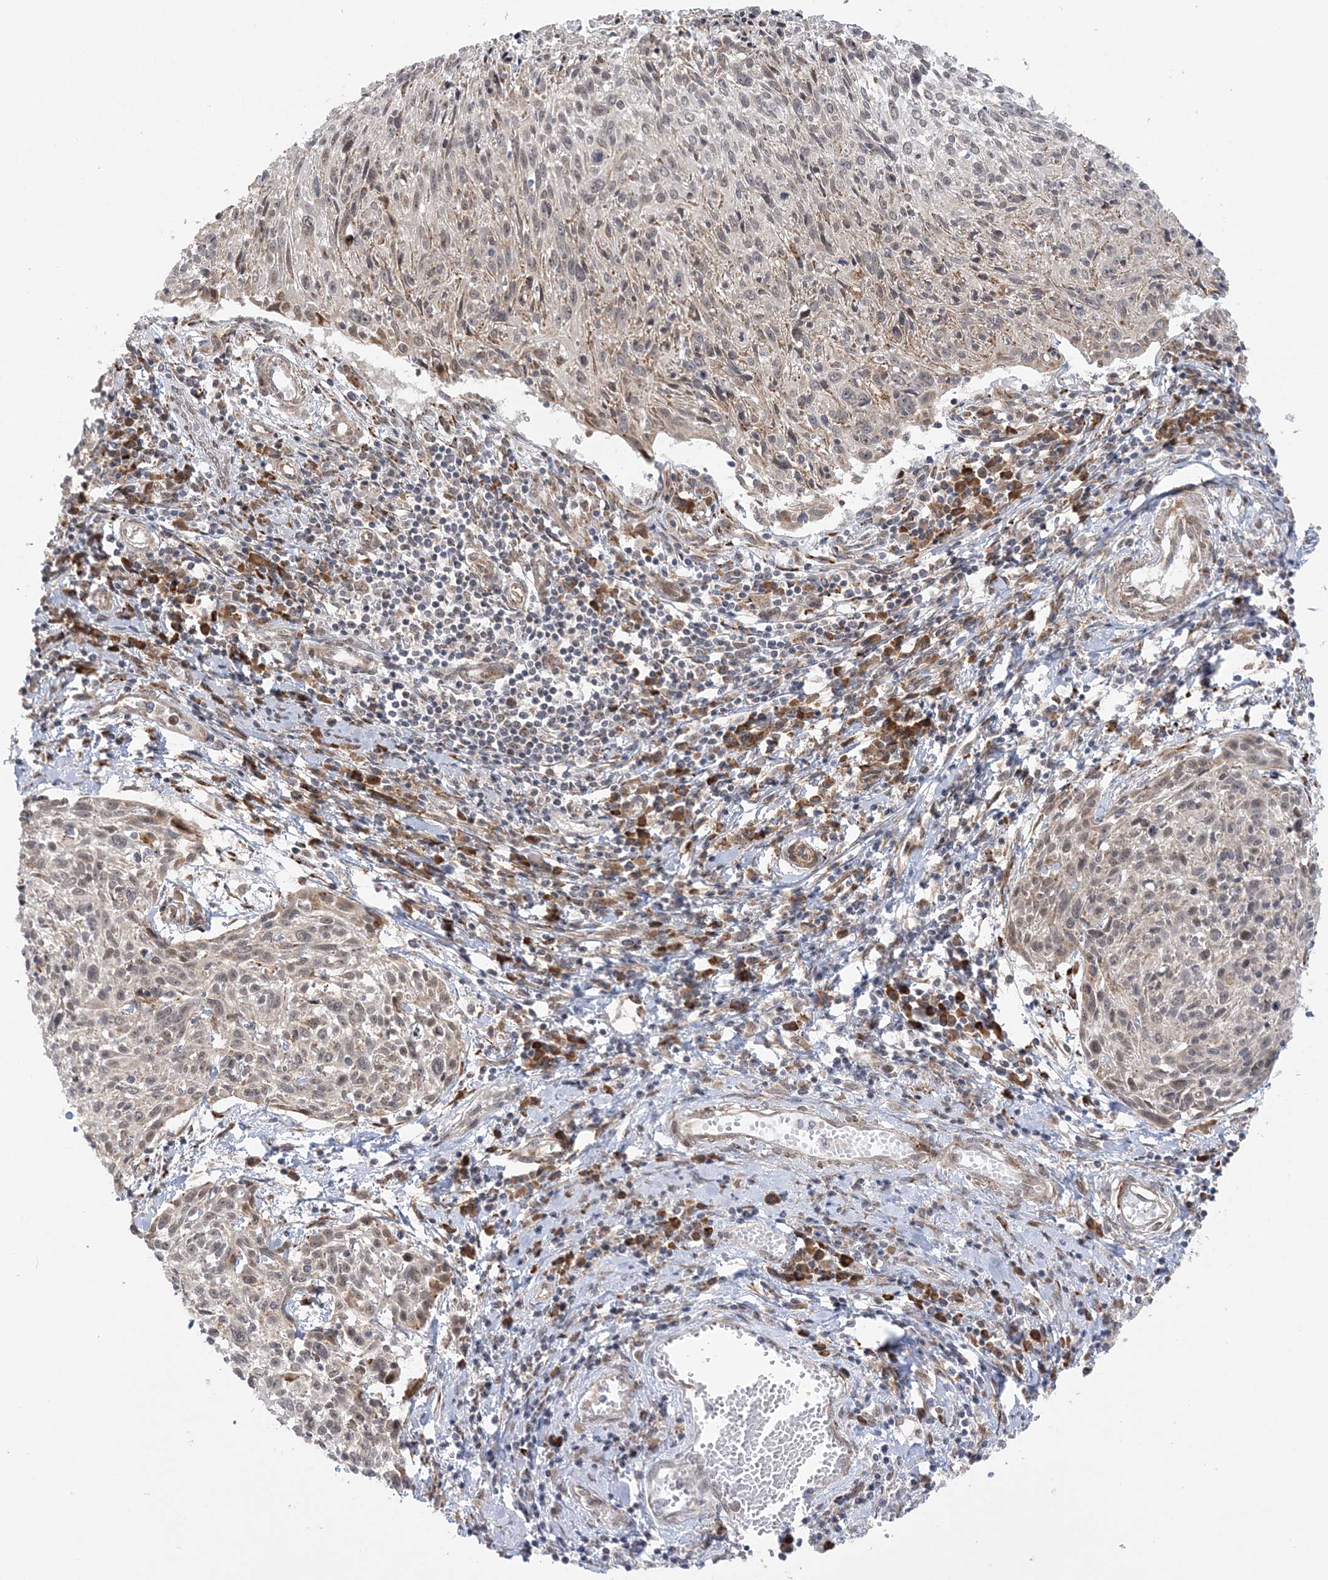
{"staining": {"intensity": "weak", "quantity": "<25%", "location": "cytoplasmic/membranous"}, "tissue": "cervical cancer", "cell_type": "Tumor cells", "image_type": "cancer", "snomed": [{"axis": "morphology", "description": "Squamous cell carcinoma, NOS"}, {"axis": "topography", "description": "Cervix"}], "caption": "The histopathology image reveals no significant positivity in tumor cells of cervical cancer (squamous cell carcinoma). (Brightfield microscopy of DAB IHC at high magnification).", "gene": "MRPL47", "patient": {"sex": "female", "age": 51}}